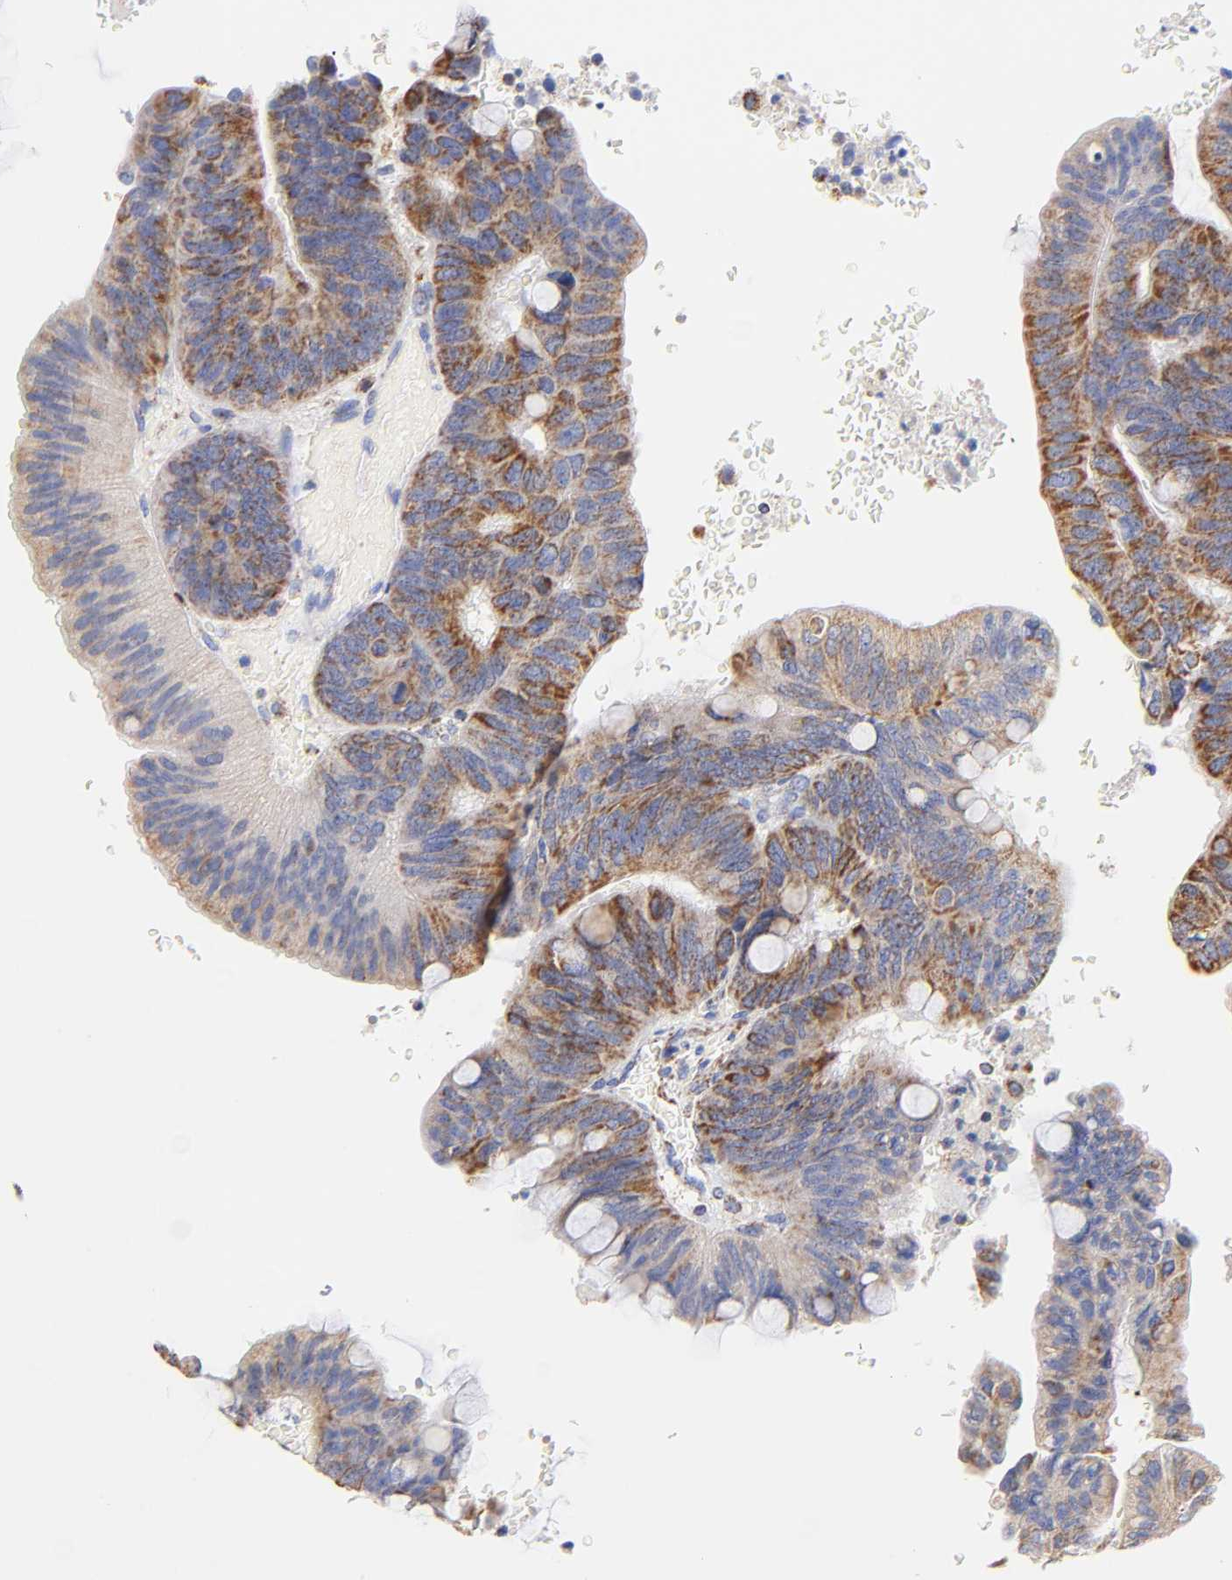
{"staining": {"intensity": "moderate", "quantity": ">75%", "location": "cytoplasmic/membranous"}, "tissue": "colorectal cancer", "cell_type": "Tumor cells", "image_type": "cancer", "snomed": [{"axis": "morphology", "description": "Normal tissue, NOS"}, {"axis": "morphology", "description": "Adenocarcinoma, NOS"}, {"axis": "topography", "description": "Rectum"}], "caption": "Human colorectal cancer (adenocarcinoma) stained with a protein marker displays moderate staining in tumor cells.", "gene": "ATP5F1D", "patient": {"sex": "male", "age": 92}}